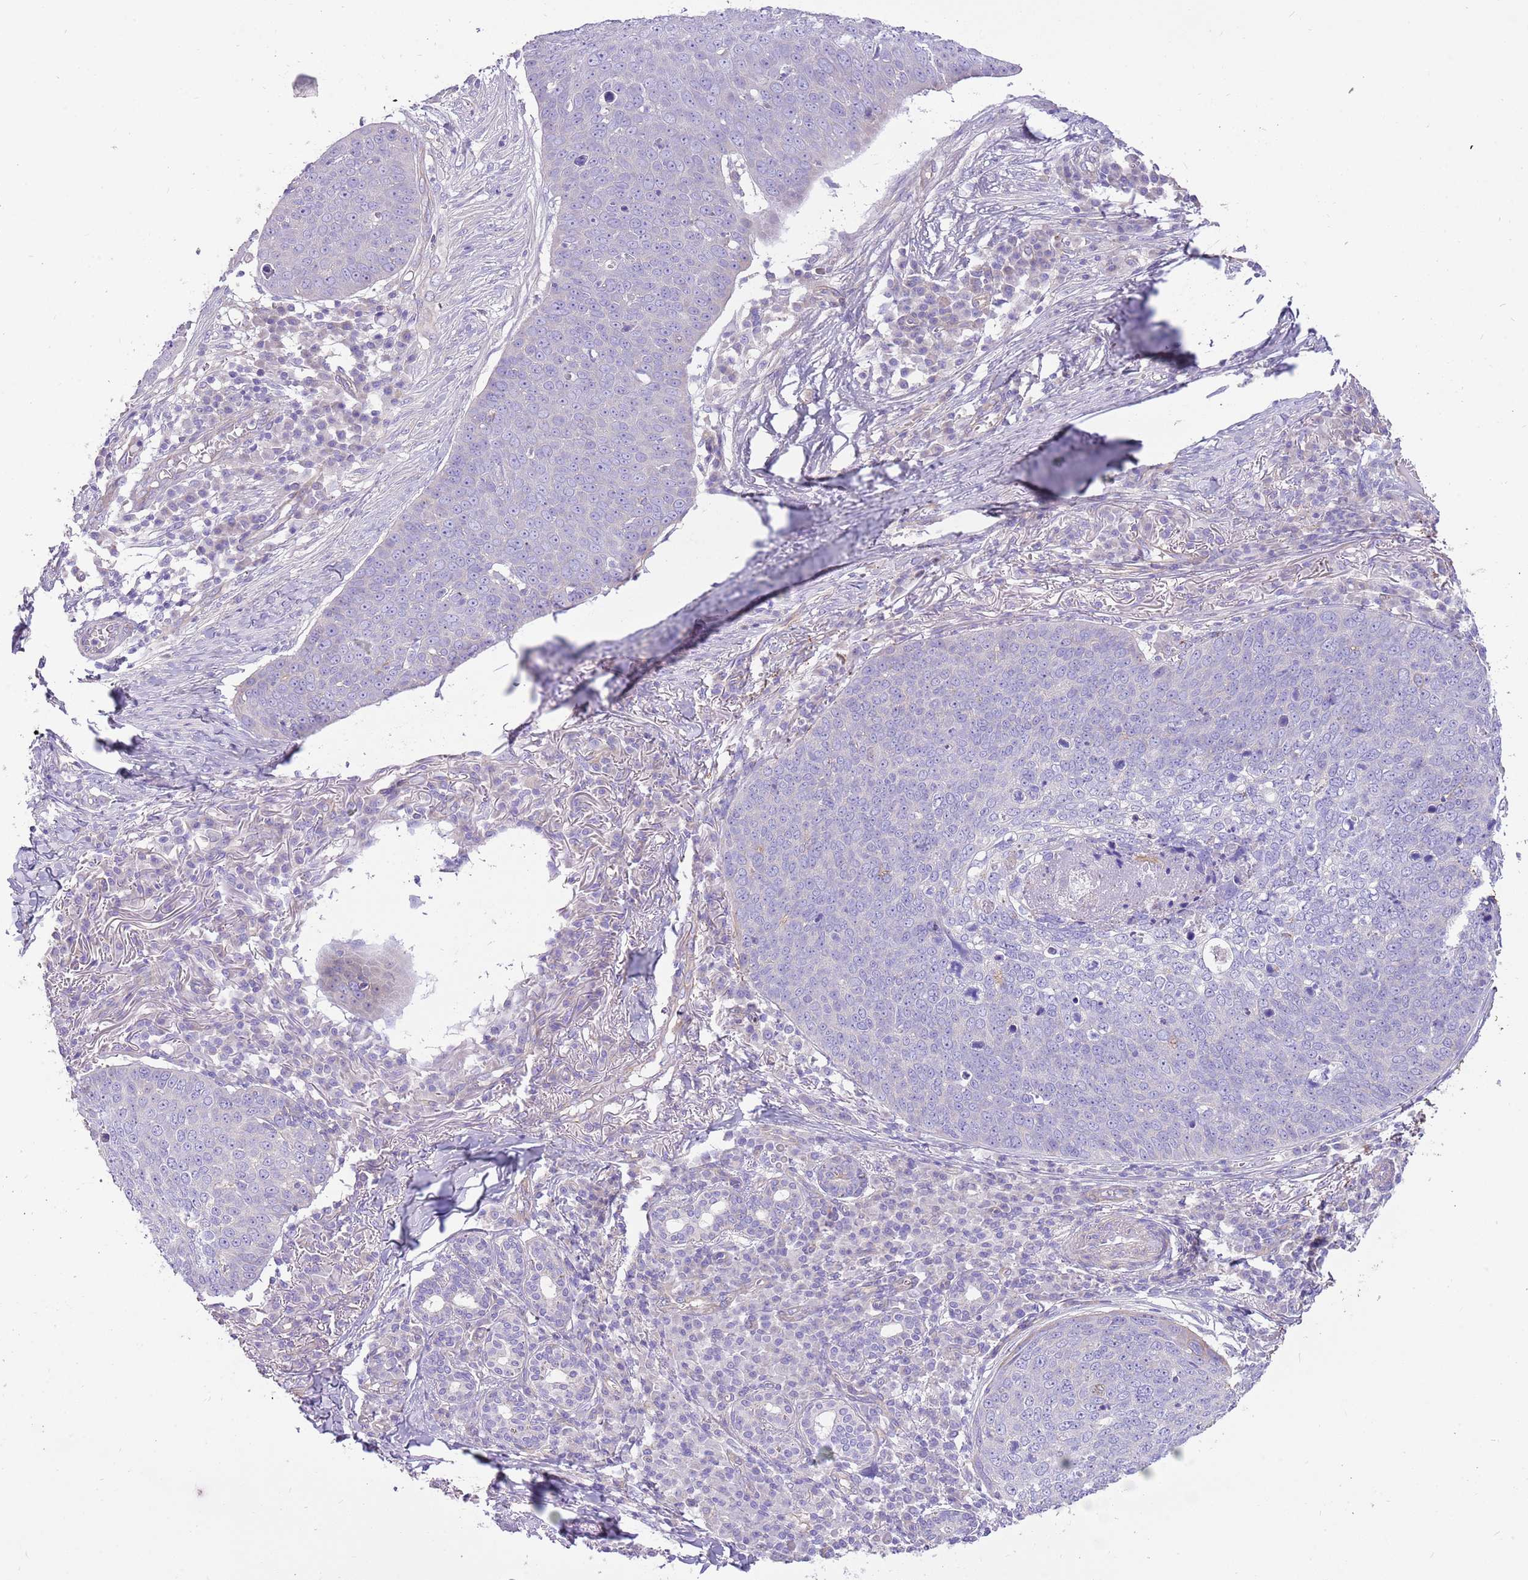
{"staining": {"intensity": "negative", "quantity": "none", "location": "none"}, "tissue": "skin cancer", "cell_type": "Tumor cells", "image_type": "cancer", "snomed": [{"axis": "morphology", "description": "Squamous cell carcinoma, NOS"}, {"axis": "topography", "description": "Skin"}], "caption": "Skin cancer stained for a protein using immunohistochemistry (IHC) displays no positivity tumor cells.", "gene": "SERINC3", "patient": {"sex": "male", "age": 71}}